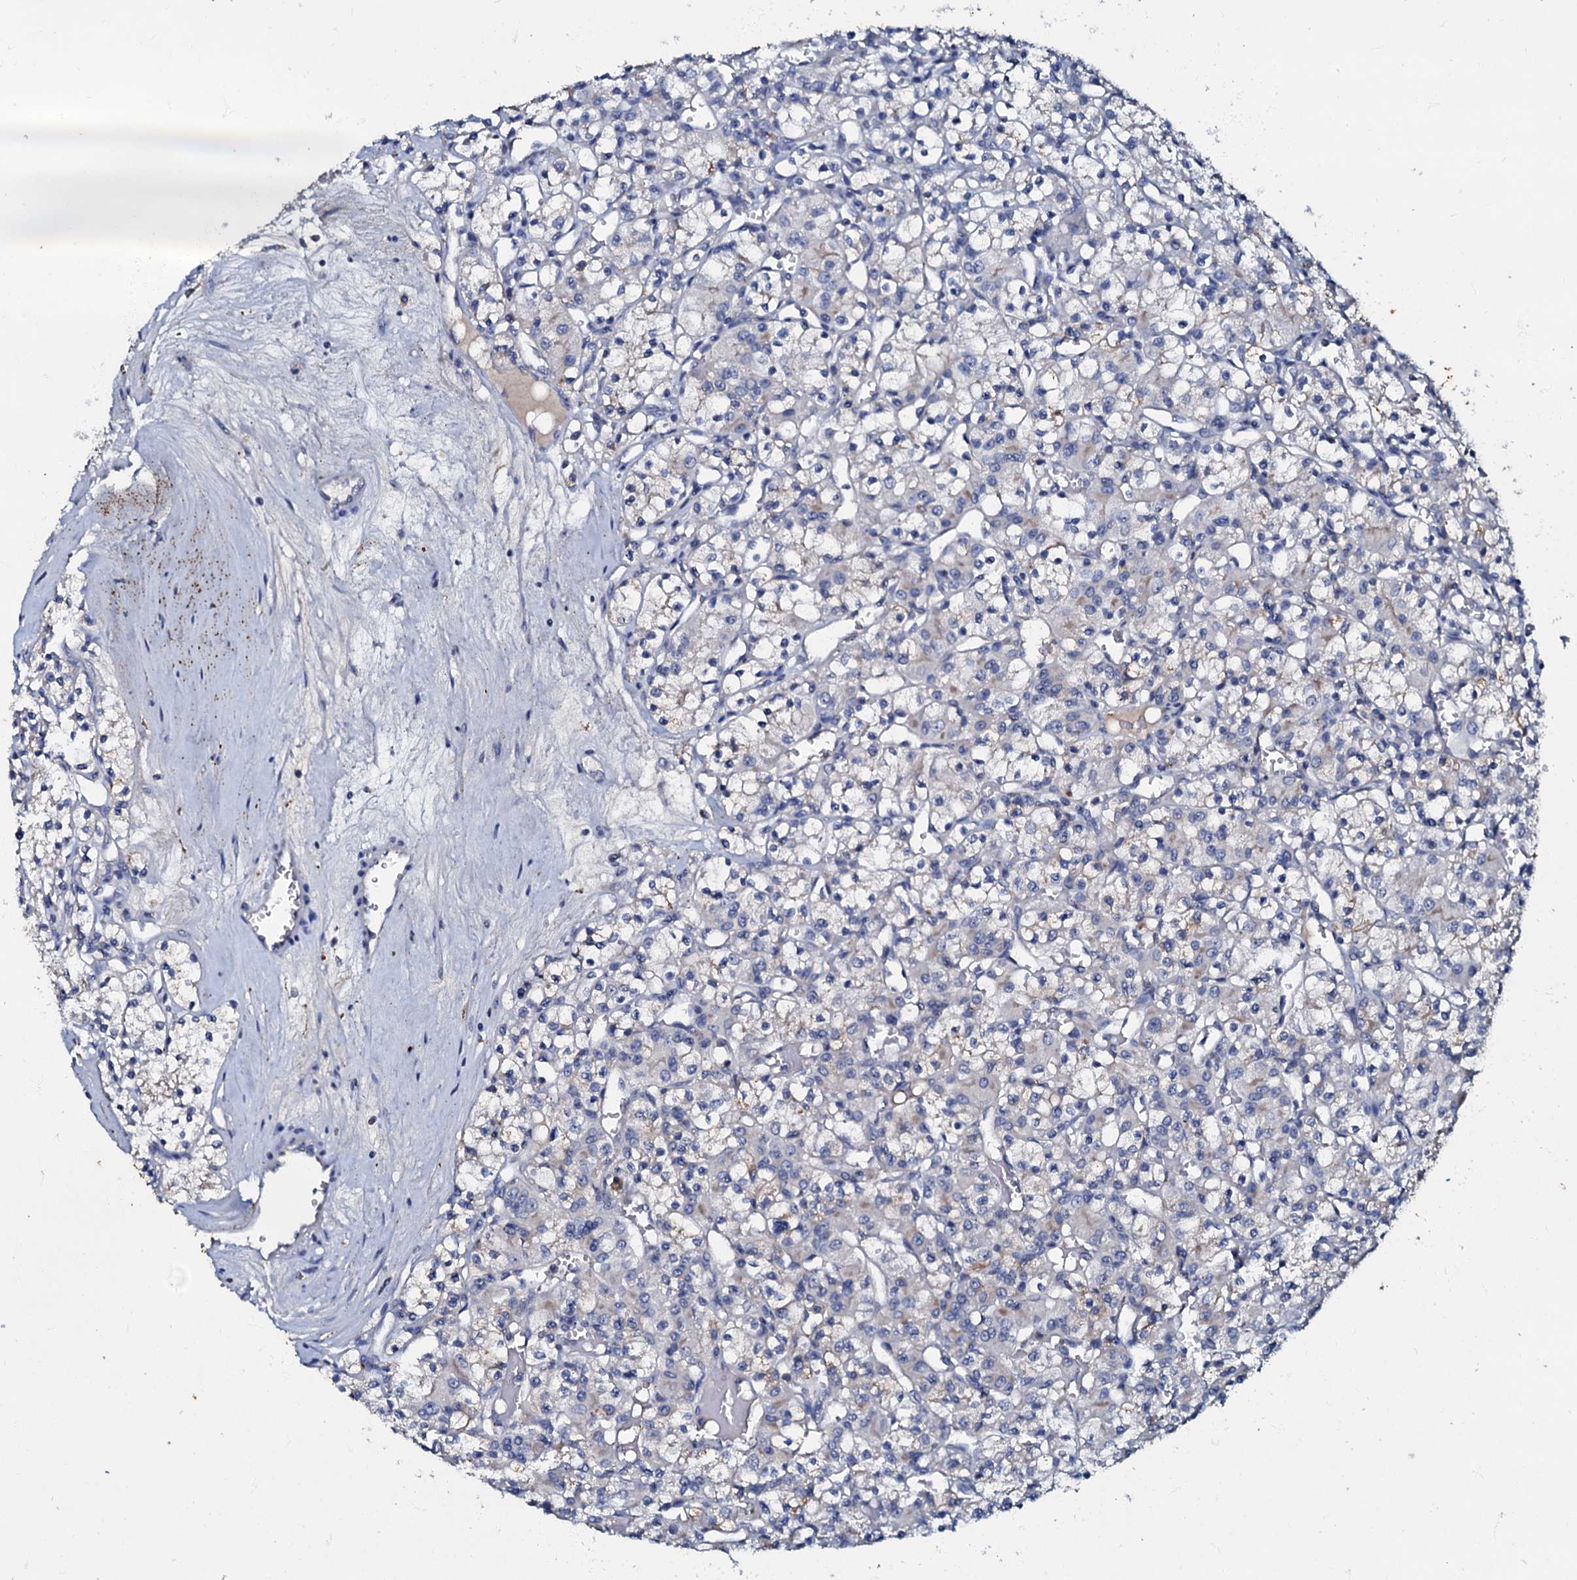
{"staining": {"intensity": "negative", "quantity": "none", "location": "none"}, "tissue": "renal cancer", "cell_type": "Tumor cells", "image_type": "cancer", "snomed": [{"axis": "morphology", "description": "Adenocarcinoma, NOS"}, {"axis": "topography", "description": "Kidney"}], "caption": "Micrograph shows no protein expression in tumor cells of adenocarcinoma (renal) tissue. (Immunohistochemistry (ihc), brightfield microscopy, high magnification).", "gene": "MANSC4", "patient": {"sex": "female", "age": 59}}